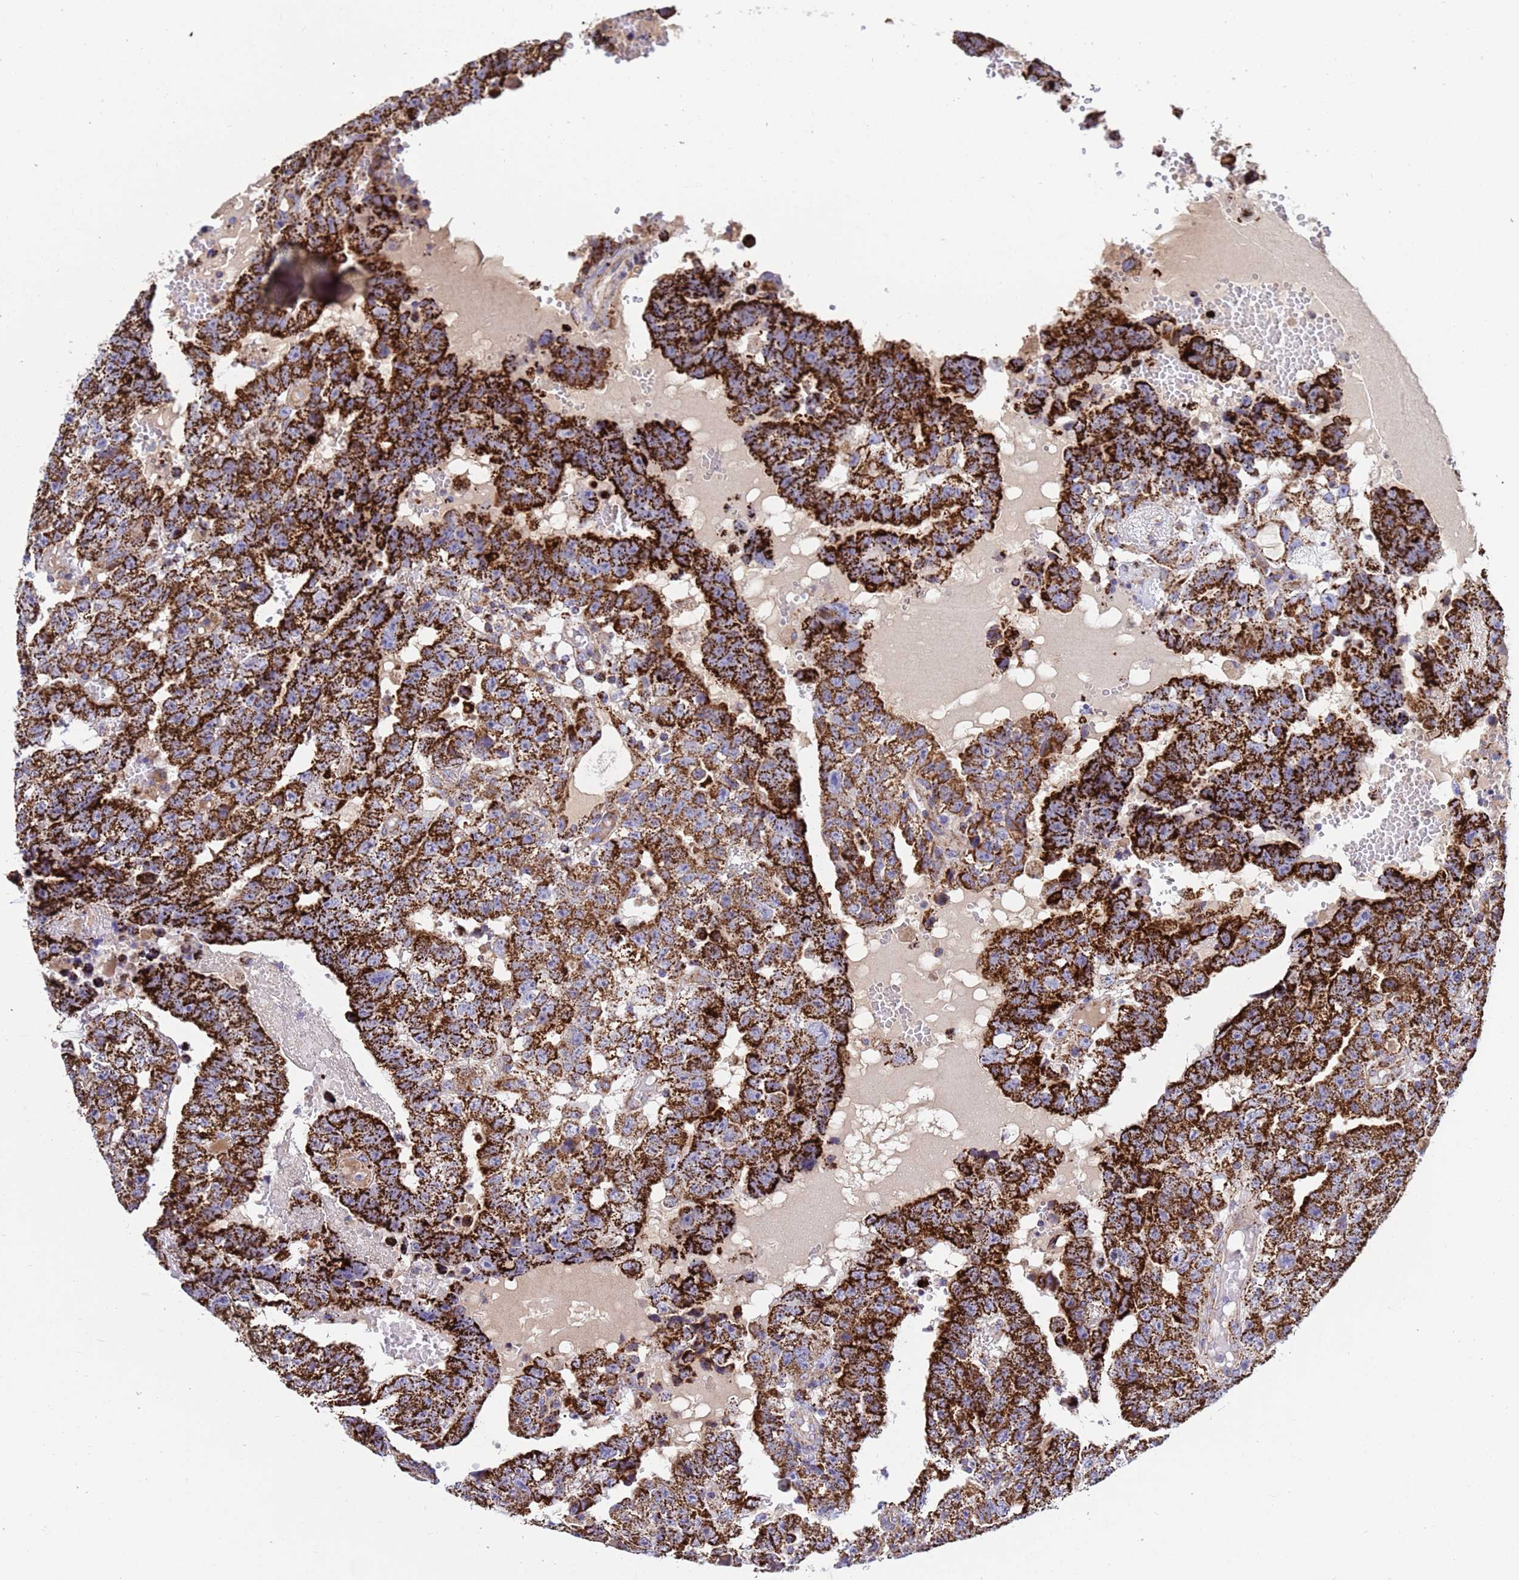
{"staining": {"intensity": "strong", "quantity": ">75%", "location": "cytoplasmic/membranous"}, "tissue": "testis cancer", "cell_type": "Tumor cells", "image_type": "cancer", "snomed": [{"axis": "morphology", "description": "Carcinoma, Embryonal, NOS"}, {"axis": "topography", "description": "Testis"}], "caption": "Protein staining of embryonal carcinoma (testis) tissue exhibits strong cytoplasmic/membranous positivity in approximately >75% of tumor cells.", "gene": "TUBGCP3", "patient": {"sex": "male", "age": 25}}